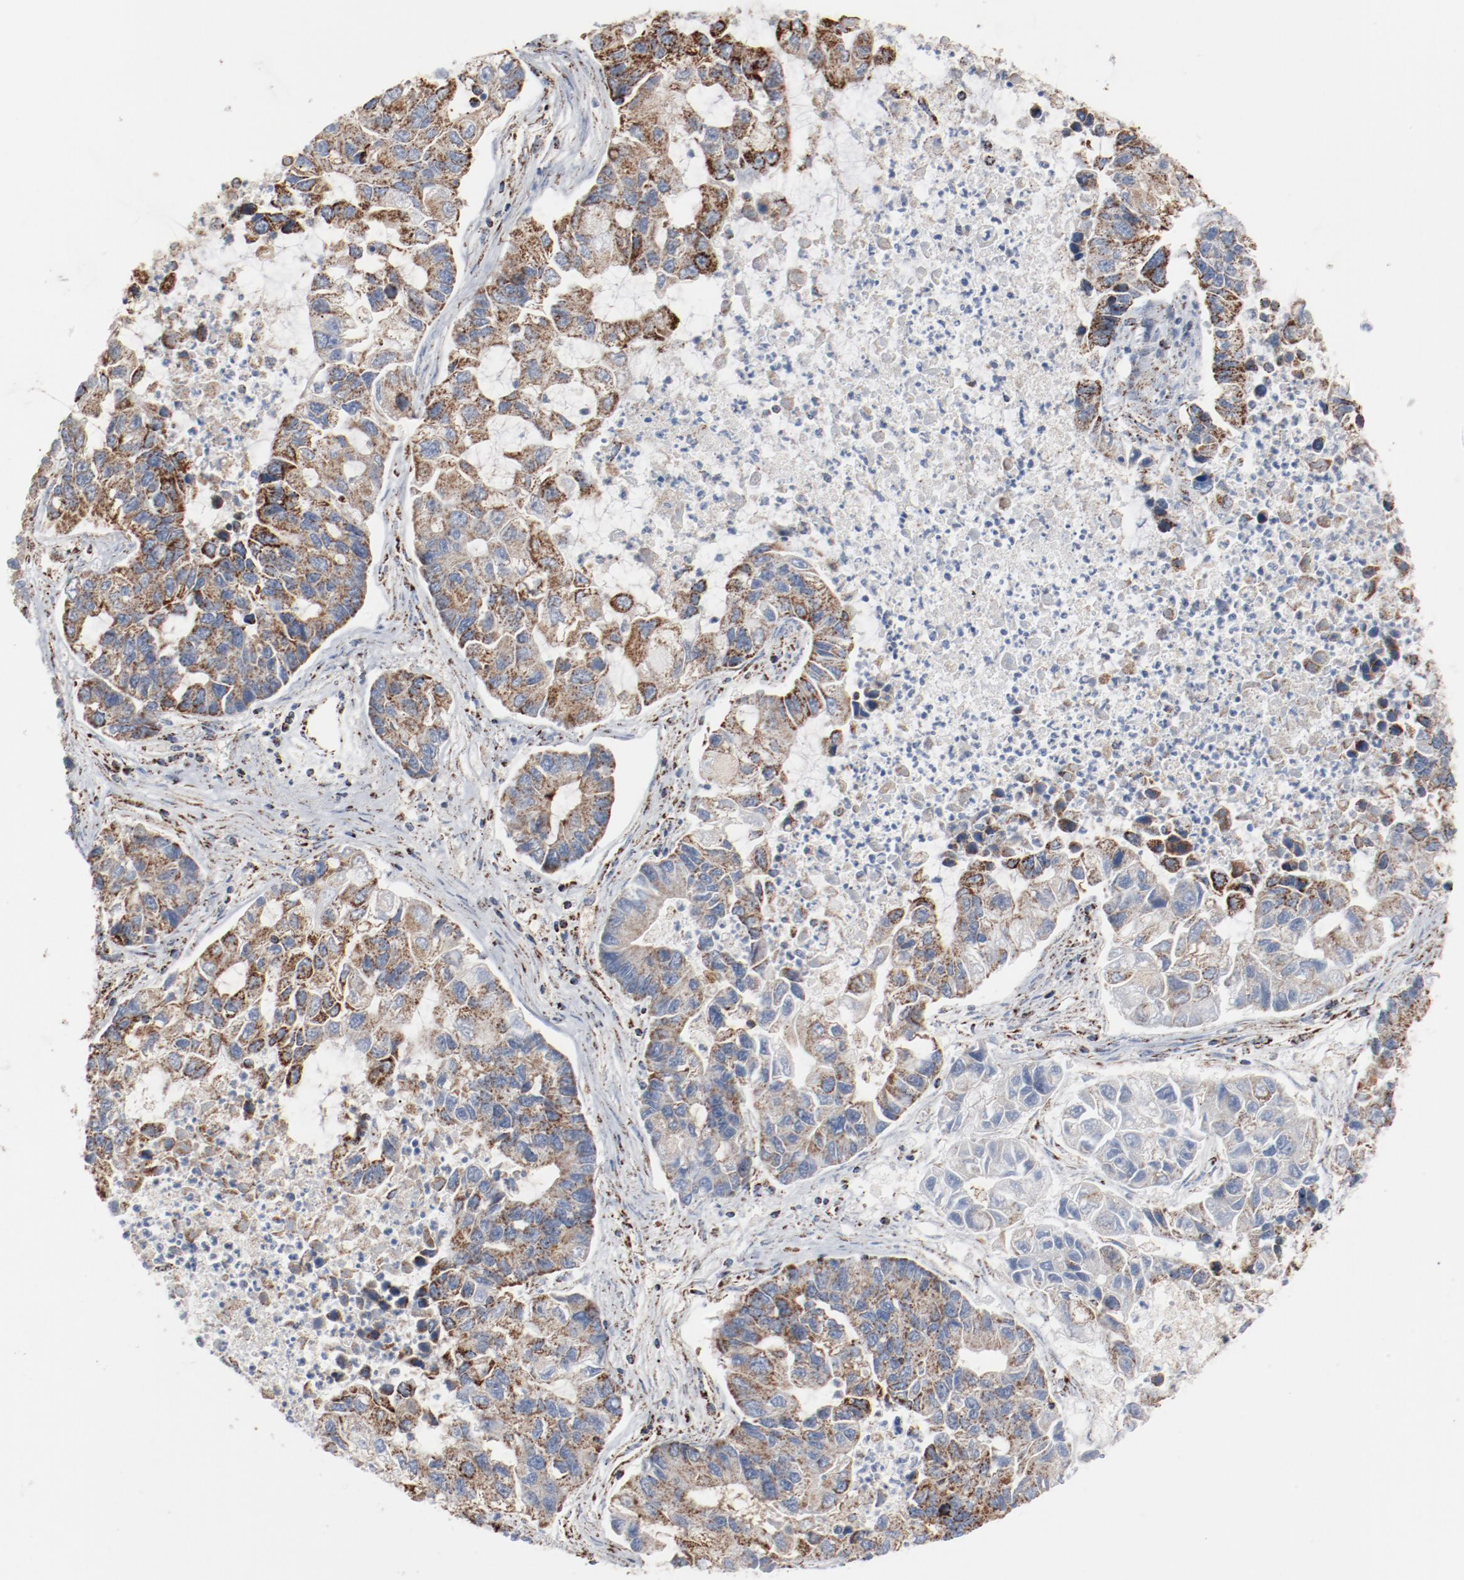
{"staining": {"intensity": "moderate", "quantity": ">75%", "location": "cytoplasmic/membranous"}, "tissue": "lung cancer", "cell_type": "Tumor cells", "image_type": "cancer", "snomed": [{"axis": "morphology", "description": "Adenocarcinoma, NOS"}, {"axis": "topography", "description": "Lung"}], "caption": "Immunohistochemistry of lung adenocarcinoma demonstrates medium levels of moderate cytoplasmic/membranous staining in about >75% of tumor cells.", "gene": "NDUFB8", "patient": {"sex": "female", "age": 51}}